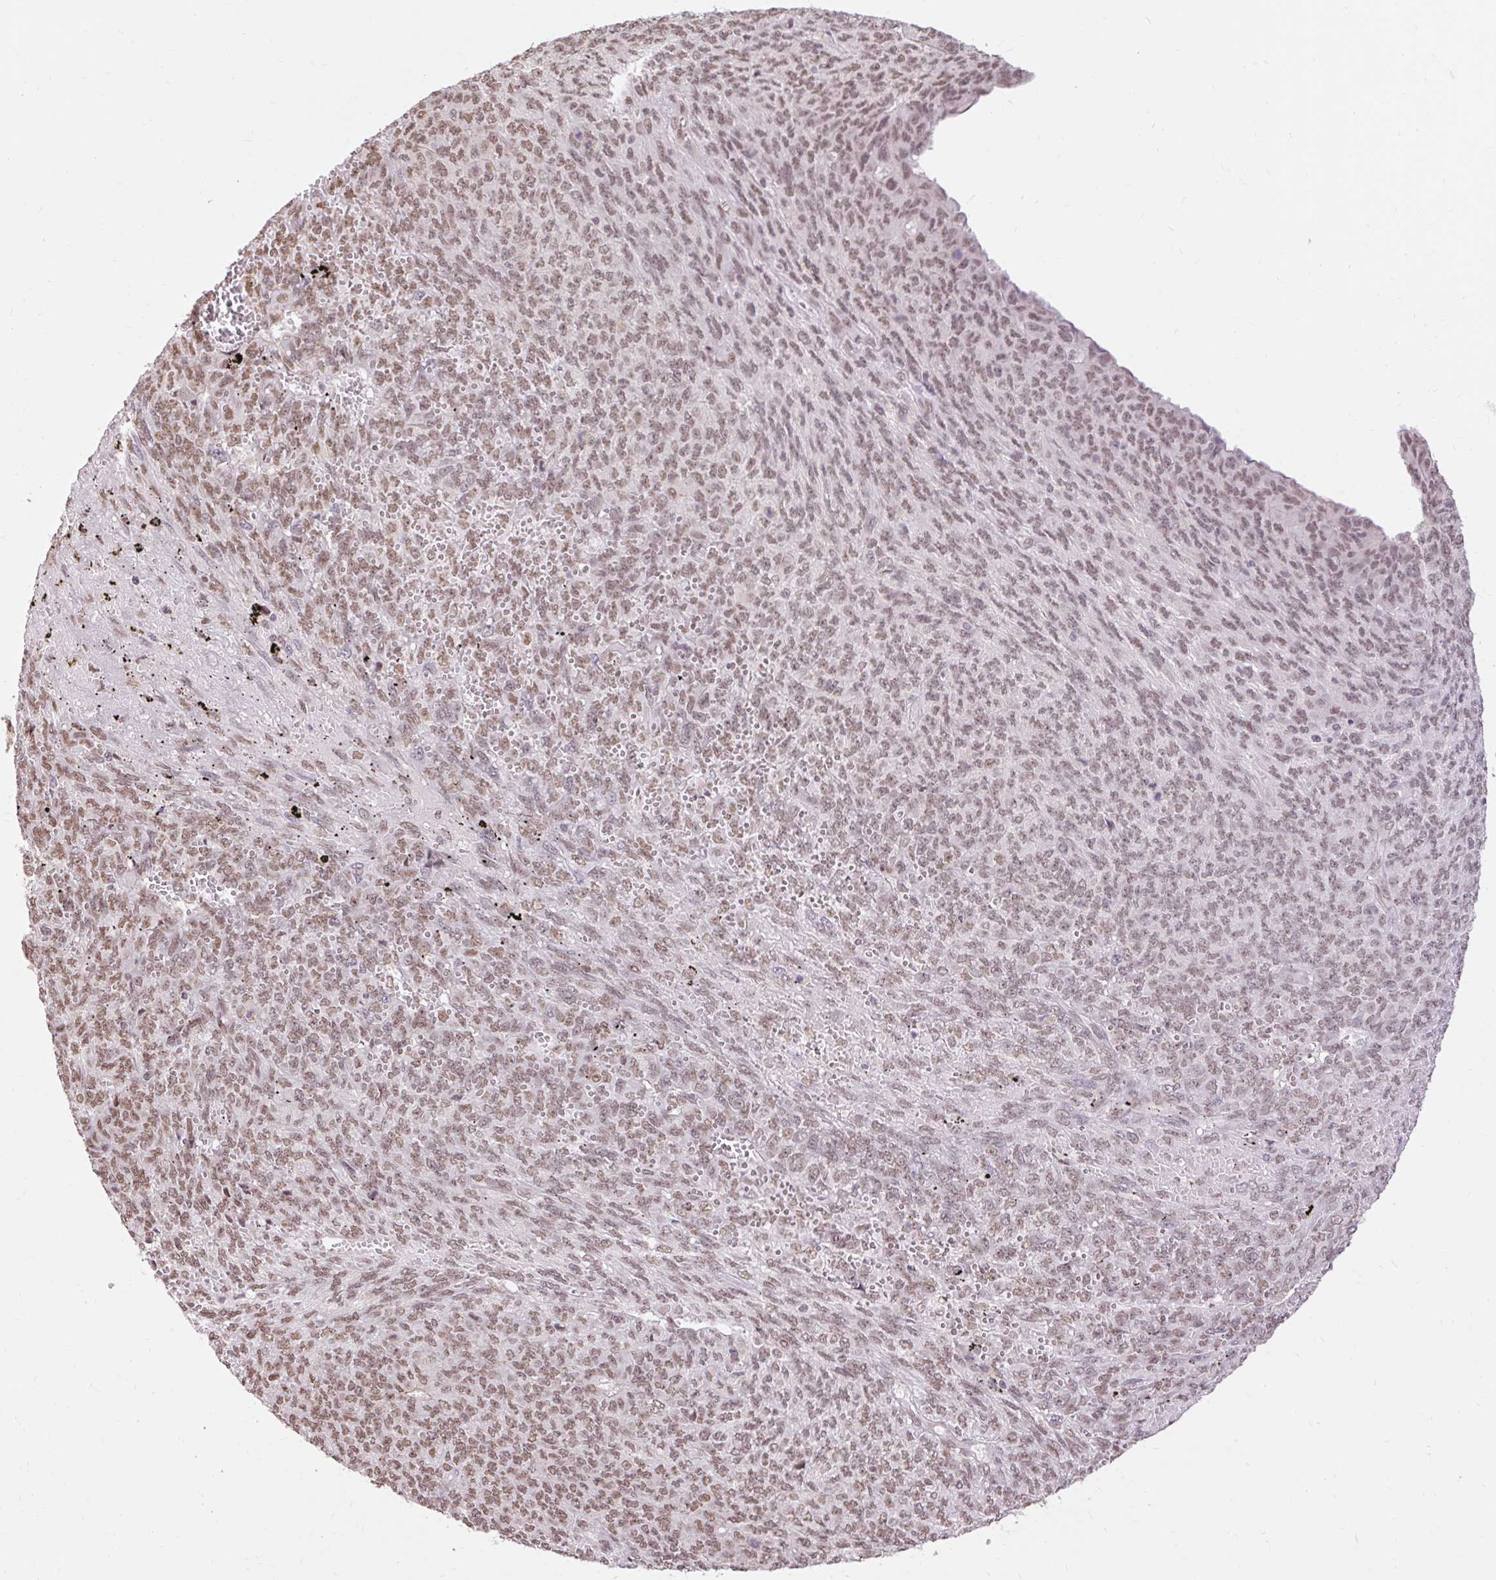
{"staining": {"intensity": "moderate", "quantity": ">75%", "location": "nuclear"}, "tissue": "endometrial cancer", "cell_type": "Tumor cells", "image_type": "cancer", "snomed": [{"axis": "morphology", "description": "Adenocarcinoma, NOS"}, {"axis": "topography", "description": "Endometrium"}], "caption": "Protein expression analysis of human endometrial cancer reveals moderate nuclear expression in about >75% of tumor cells.", "gene": "NPIPB12", "patient": {"sex": "female", "age": 32}}